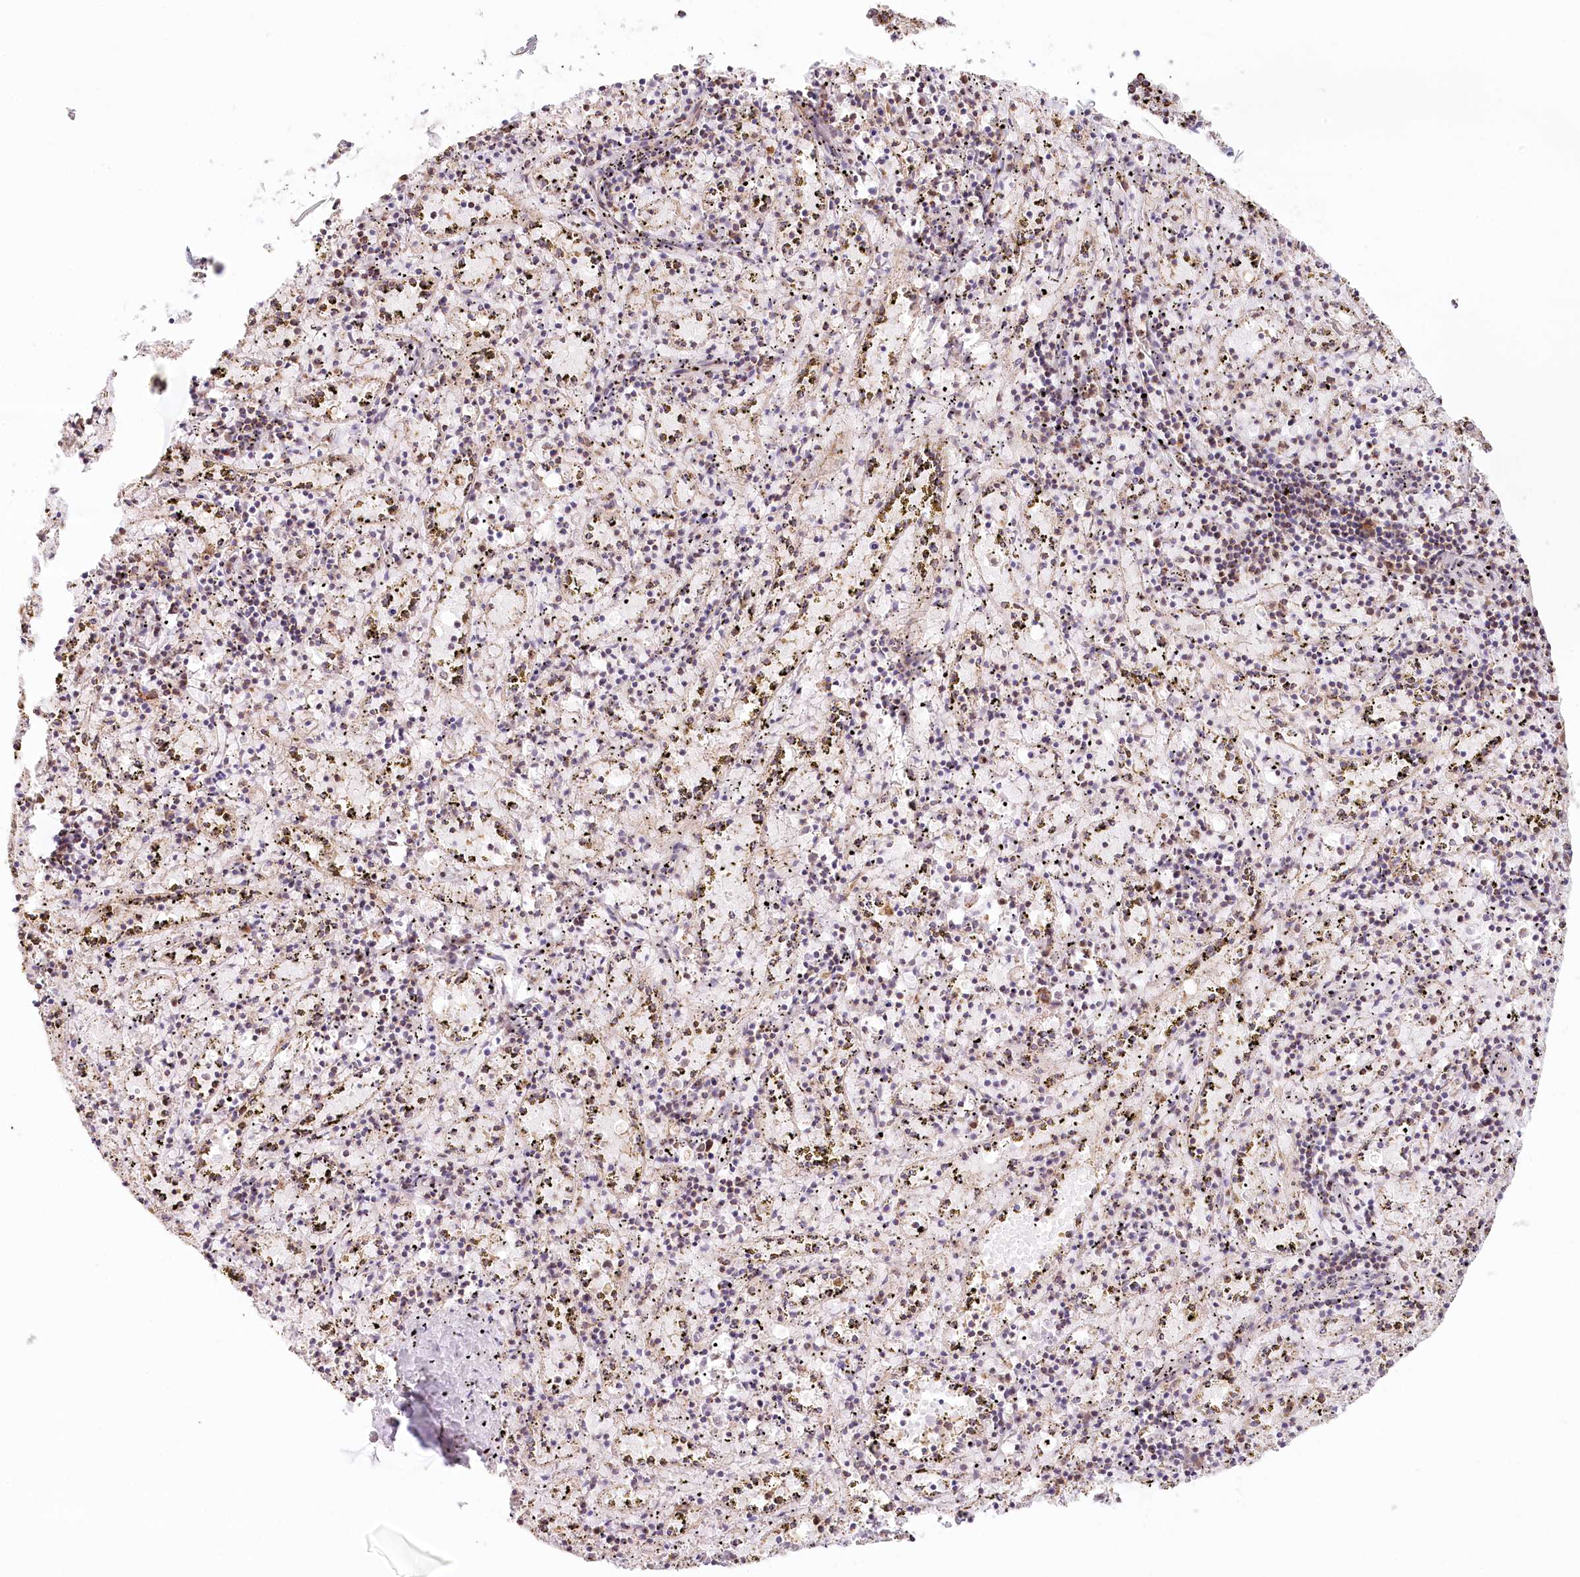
{"staining": {"intensity": "strong", "quantity": "25%-75%", "location": "cytoplasmic/membranous"}, "tissue": "spleen", "cell_type": "Cells in red pulp", "image_type": "normal", "snomed": [{"axis": "morphology", "description": "Normal tissue, NOS"}, {"axis": "topography", "description": "Spleen"}], "caption": "A brown stain highlights strong cytoplasmic/membranous expression of a protein in cells in red pulp of normal spleen. The protein is shown in brown color, while the nuclei are stained blue.", "gene": "UMPS", "patient": {"sex": "male", "age": 11}}